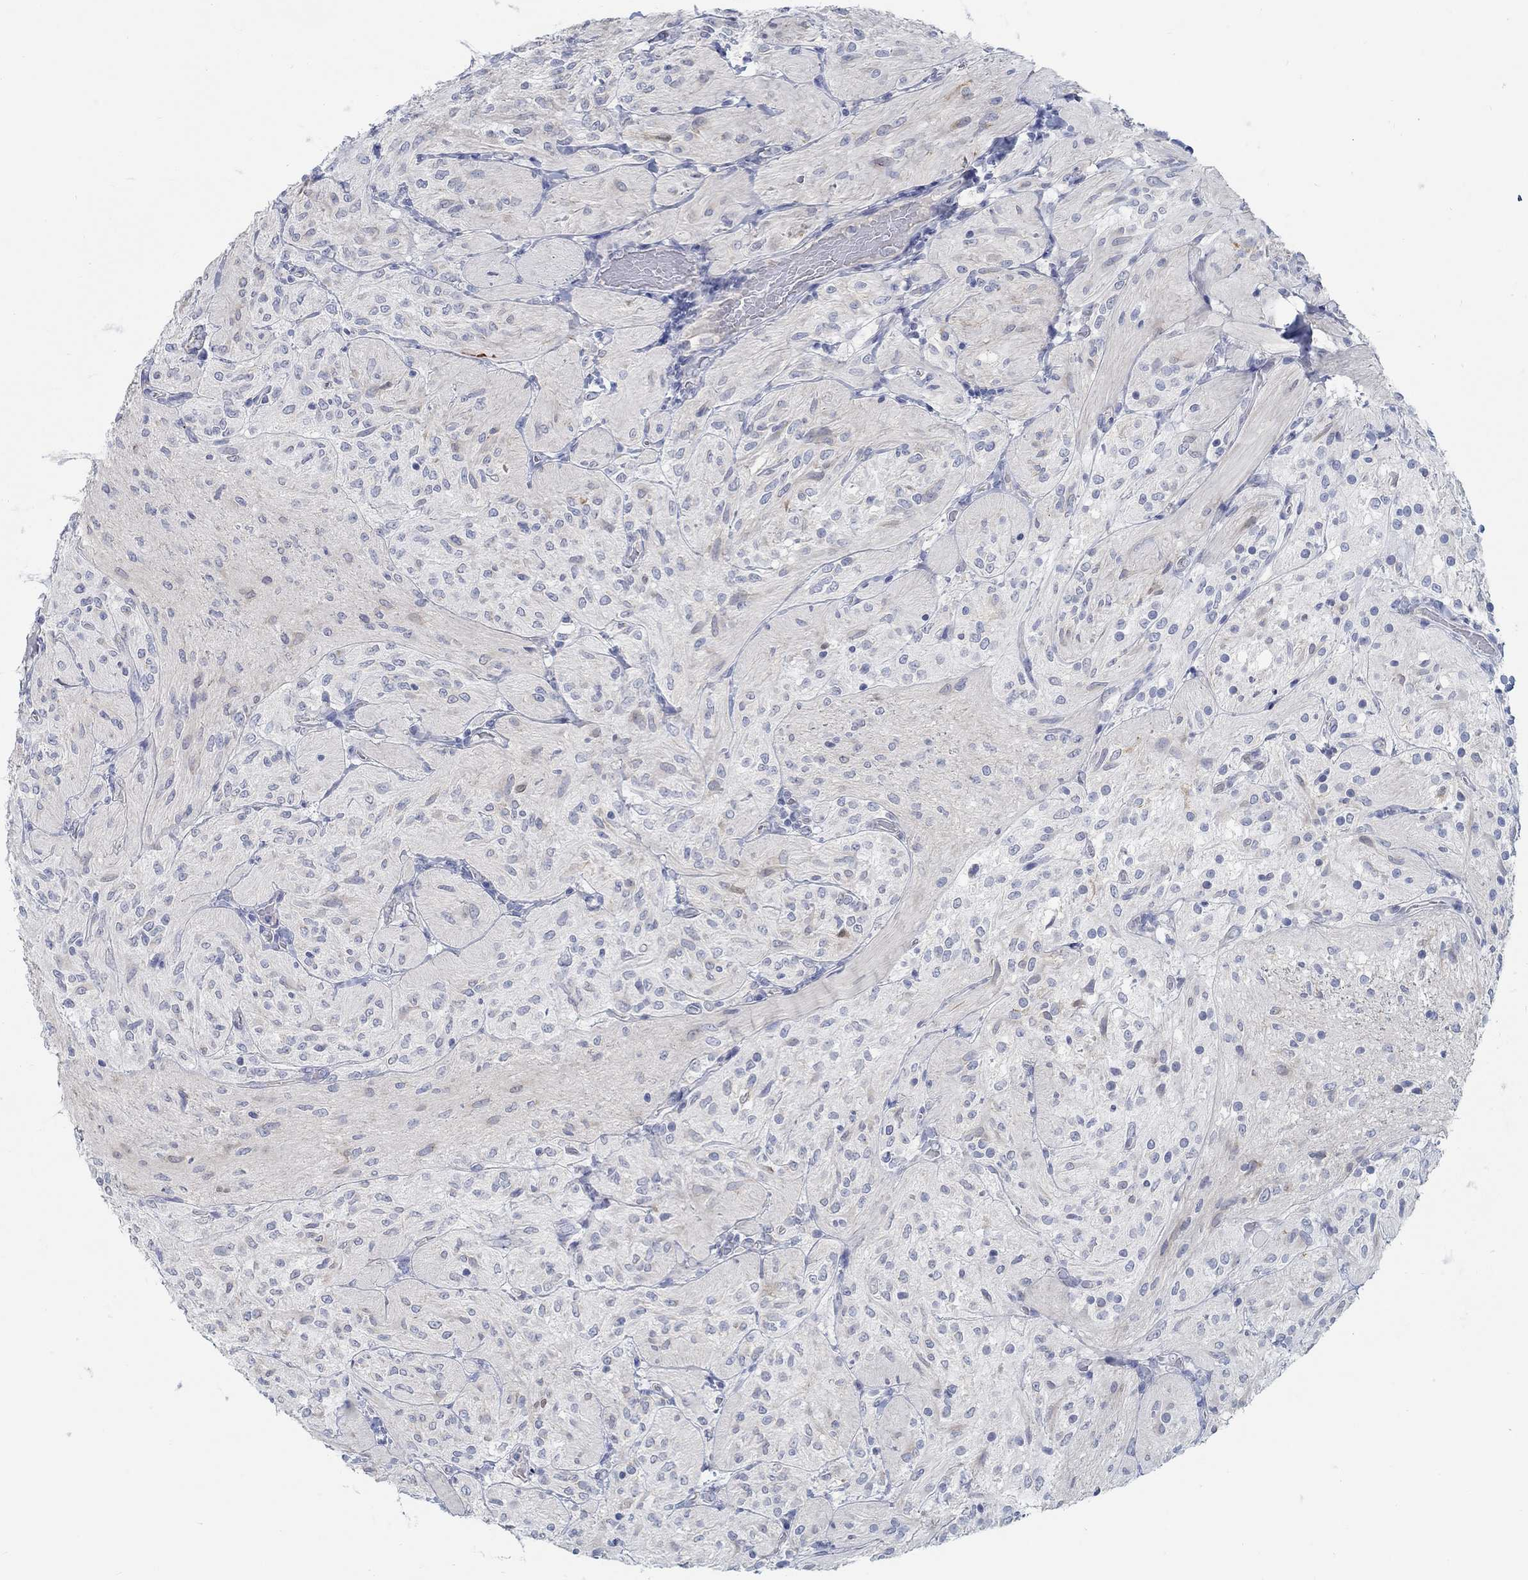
{"staining": {"intensity": "negative", "quantity": "none", "location": "none"}, "tissue": "glioma", "cell_type": "Tumor cells", "image_type": "cancer", "snomed": [{"axis": "morphology", "description": "Glioma, malignant, Low grade"}, {"axis": "topography", "description": "Brain"}], "caption": "Malignant low-grade glioma stained for a protein using immunohistochemistry reveals no staining tumor cells.", "gene": "TEKT4", "patient": {"sex": "male", "age": 3}}